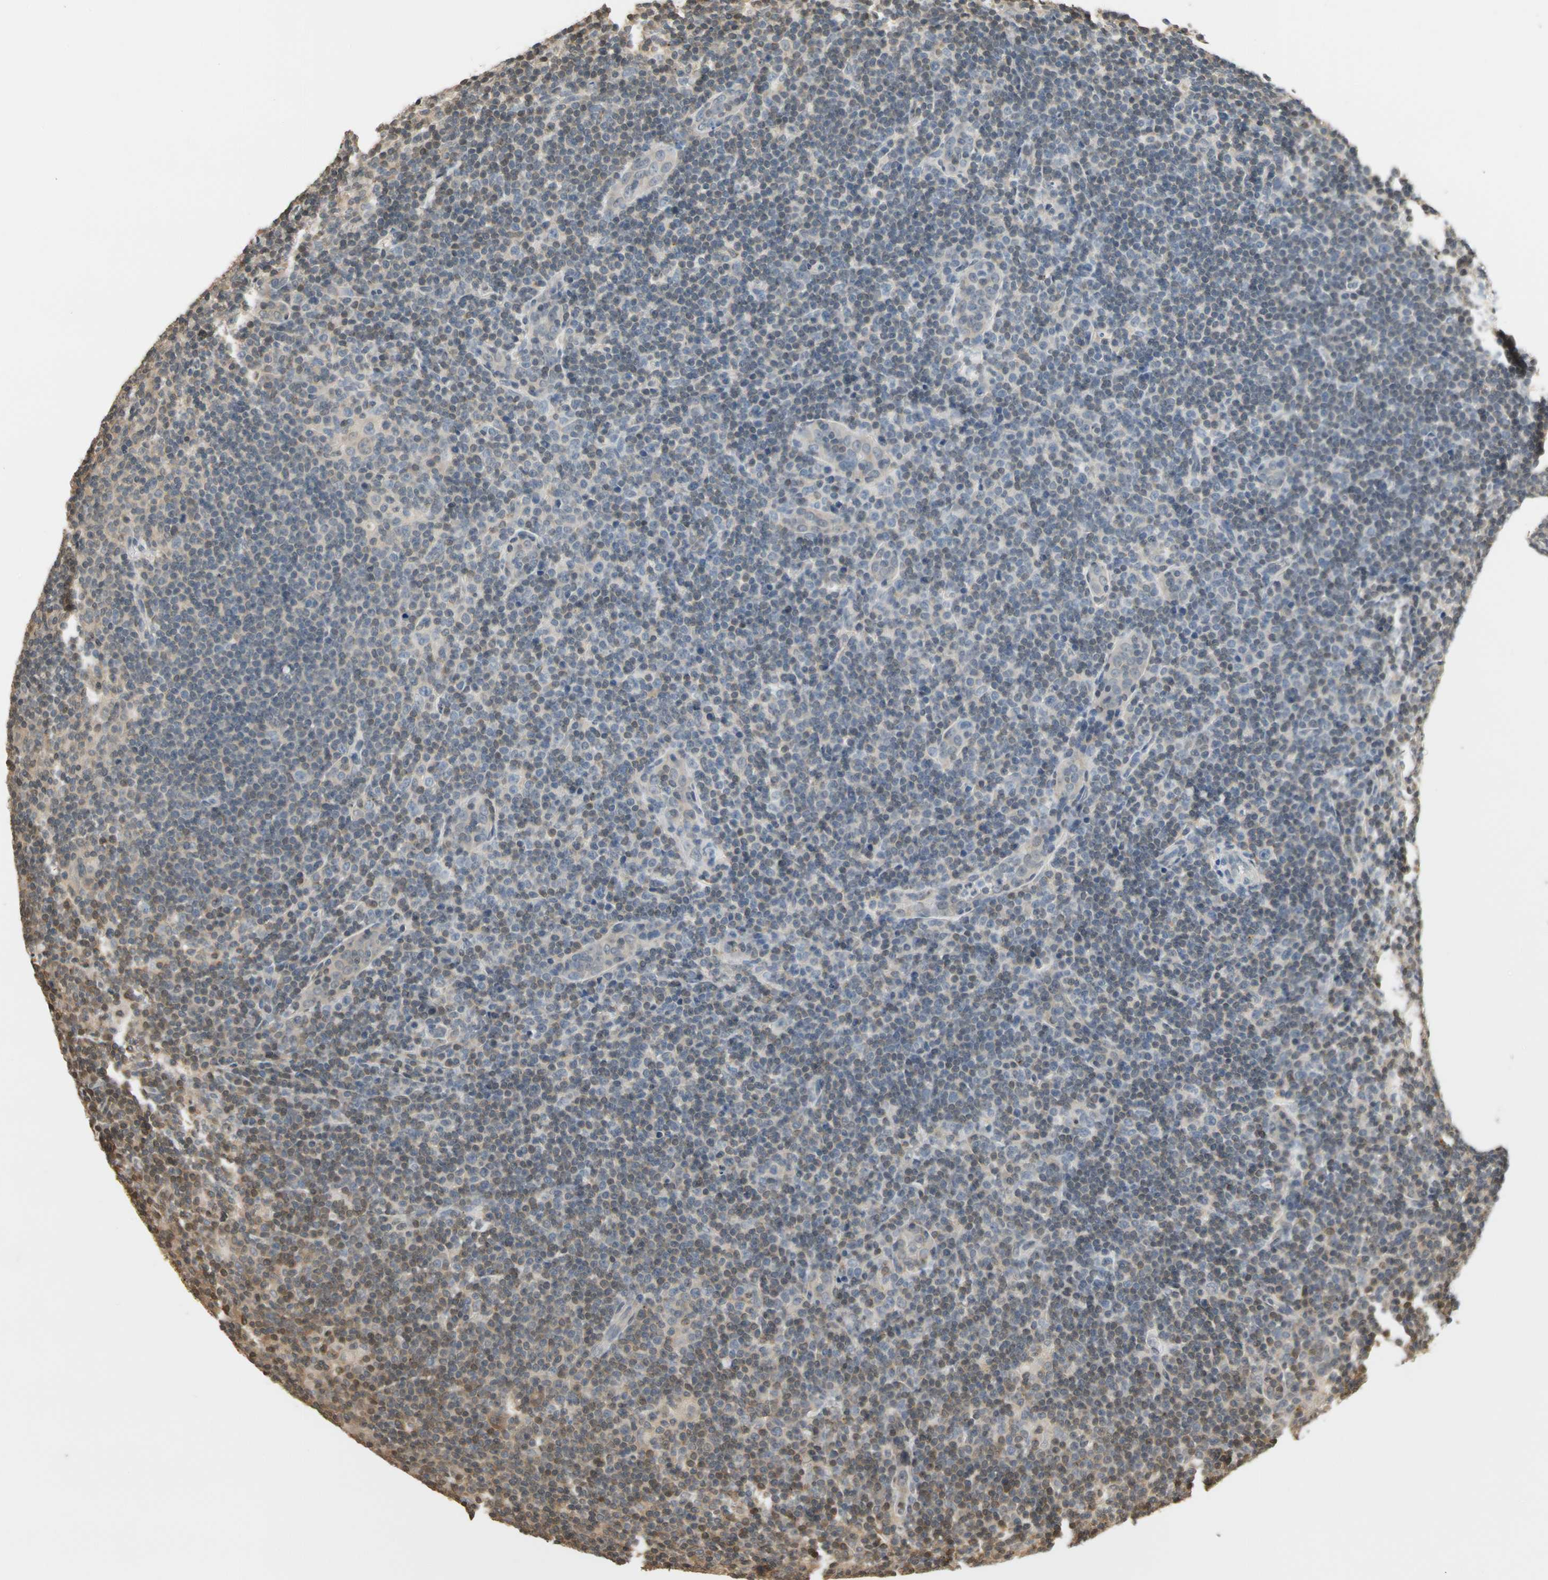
{"staining": {"intensity": "weak", "quantity": ">75%", "location": "cytoplasmic/membranous"}, "tissue": "lymphoma", "cell_type": "Tumor cells", "image_type": "cancer", "snomed": [{"axis": "morphology", "description": "Hodgkin's disease, NOS"}, {"axis": "topography", "description": "Lymph node"}], "caption": "Hodgkin's disease stained with a protein marker shows weak staining in tumor cells.", "gene": "SOD1", "patient": {"sex": "female", "age": 57}}